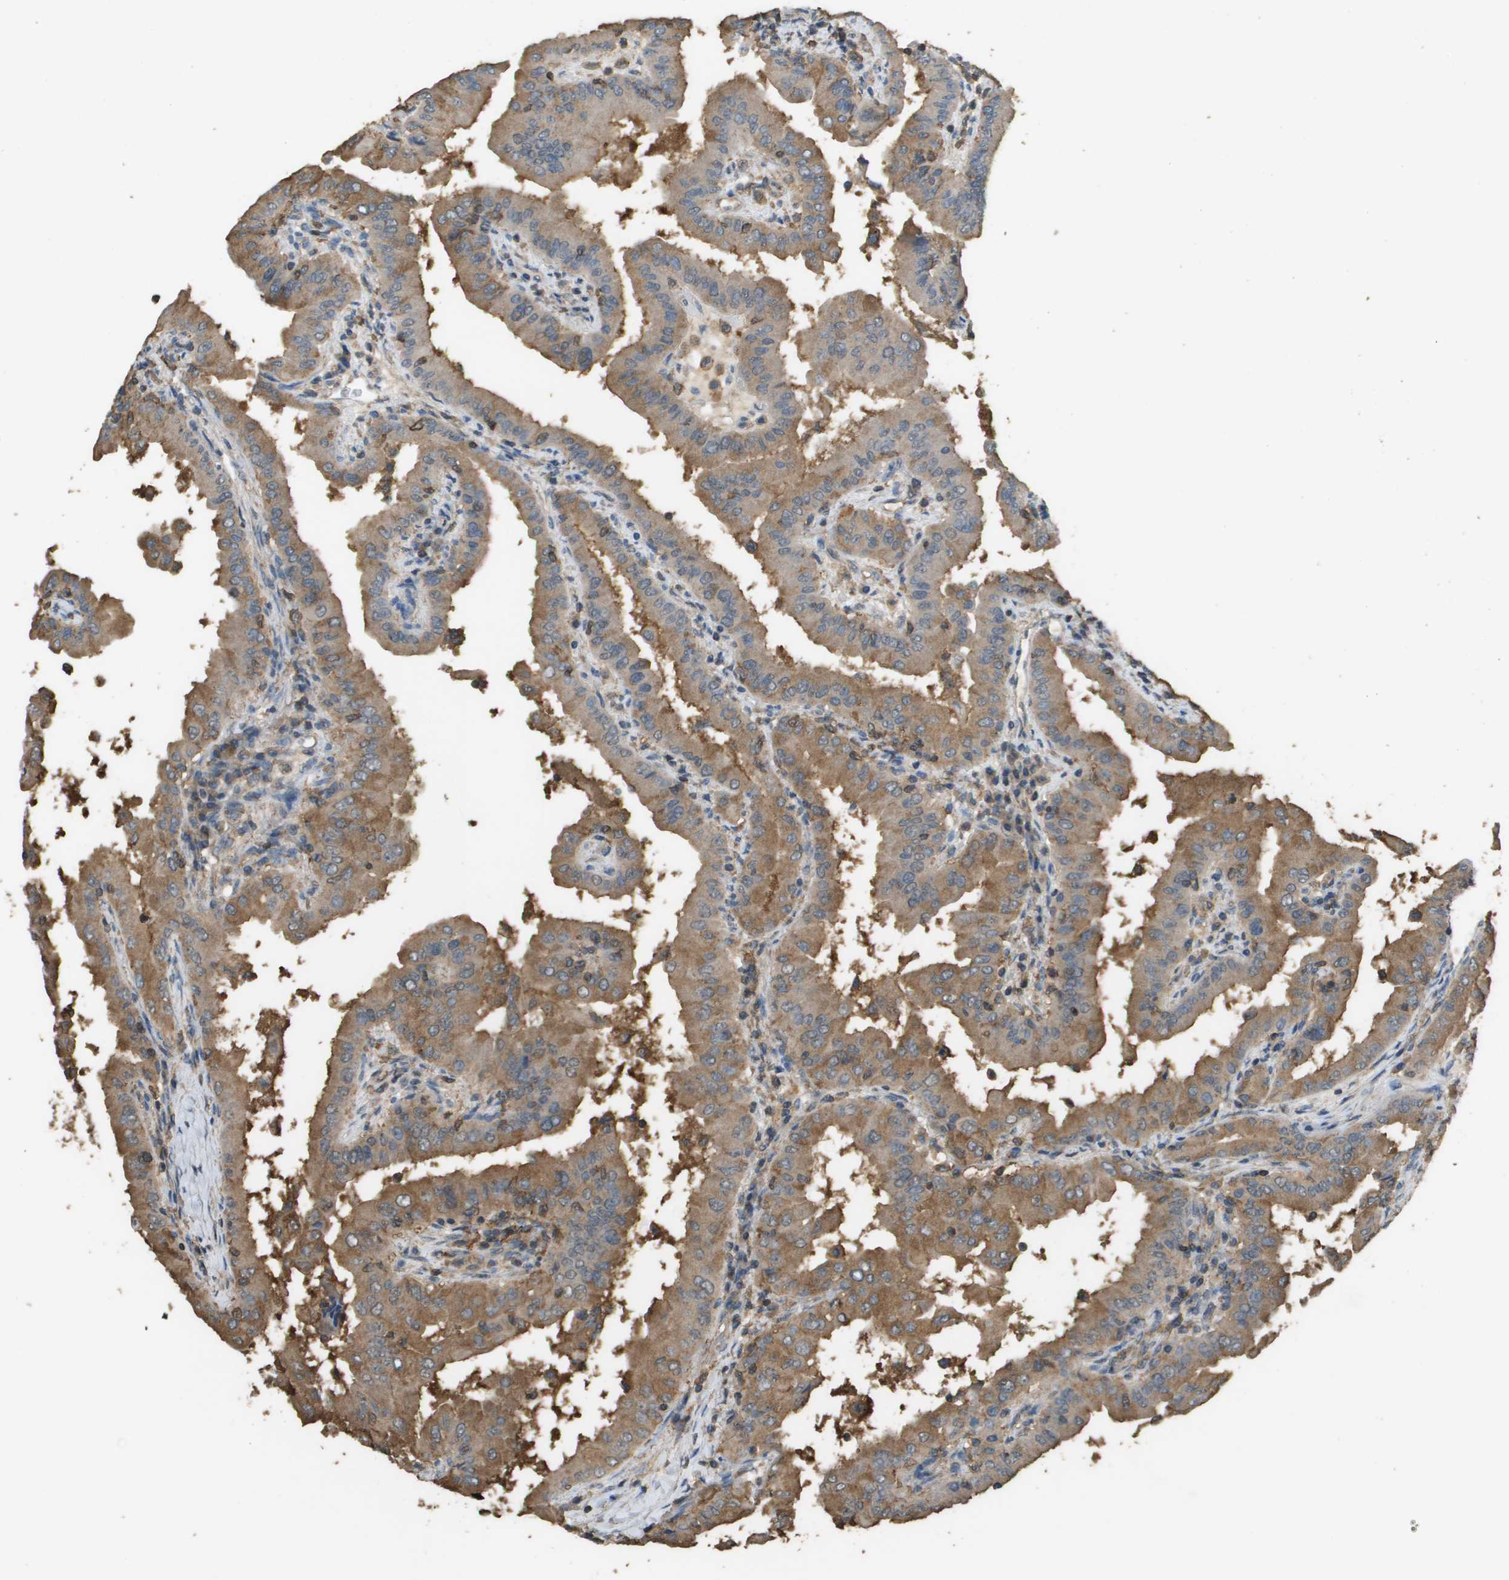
{"staining": {"intensity": "moderate", "quantity": ">75%", "location": "cytoplasmic/membranous"}, "tissue": "thyroid cancer", "cell_type": "Tumor cells", "image_type": "cancer", "snomed": [{"axis": "morphology", "description": "Papillary adenocarcinoma, NOS"}, {"axis": "topography", "description": "Thyroid gland"}], "caption": "A high-resolution histopathology image shows IHC staining of thyroid papillary adenocarcinoma, which shows moderate cytoplasmic/membranous expression in approximately >75% of tumor cells.", "gene": "MS4A7", "patient": {"sex": "male", "age": 33}}